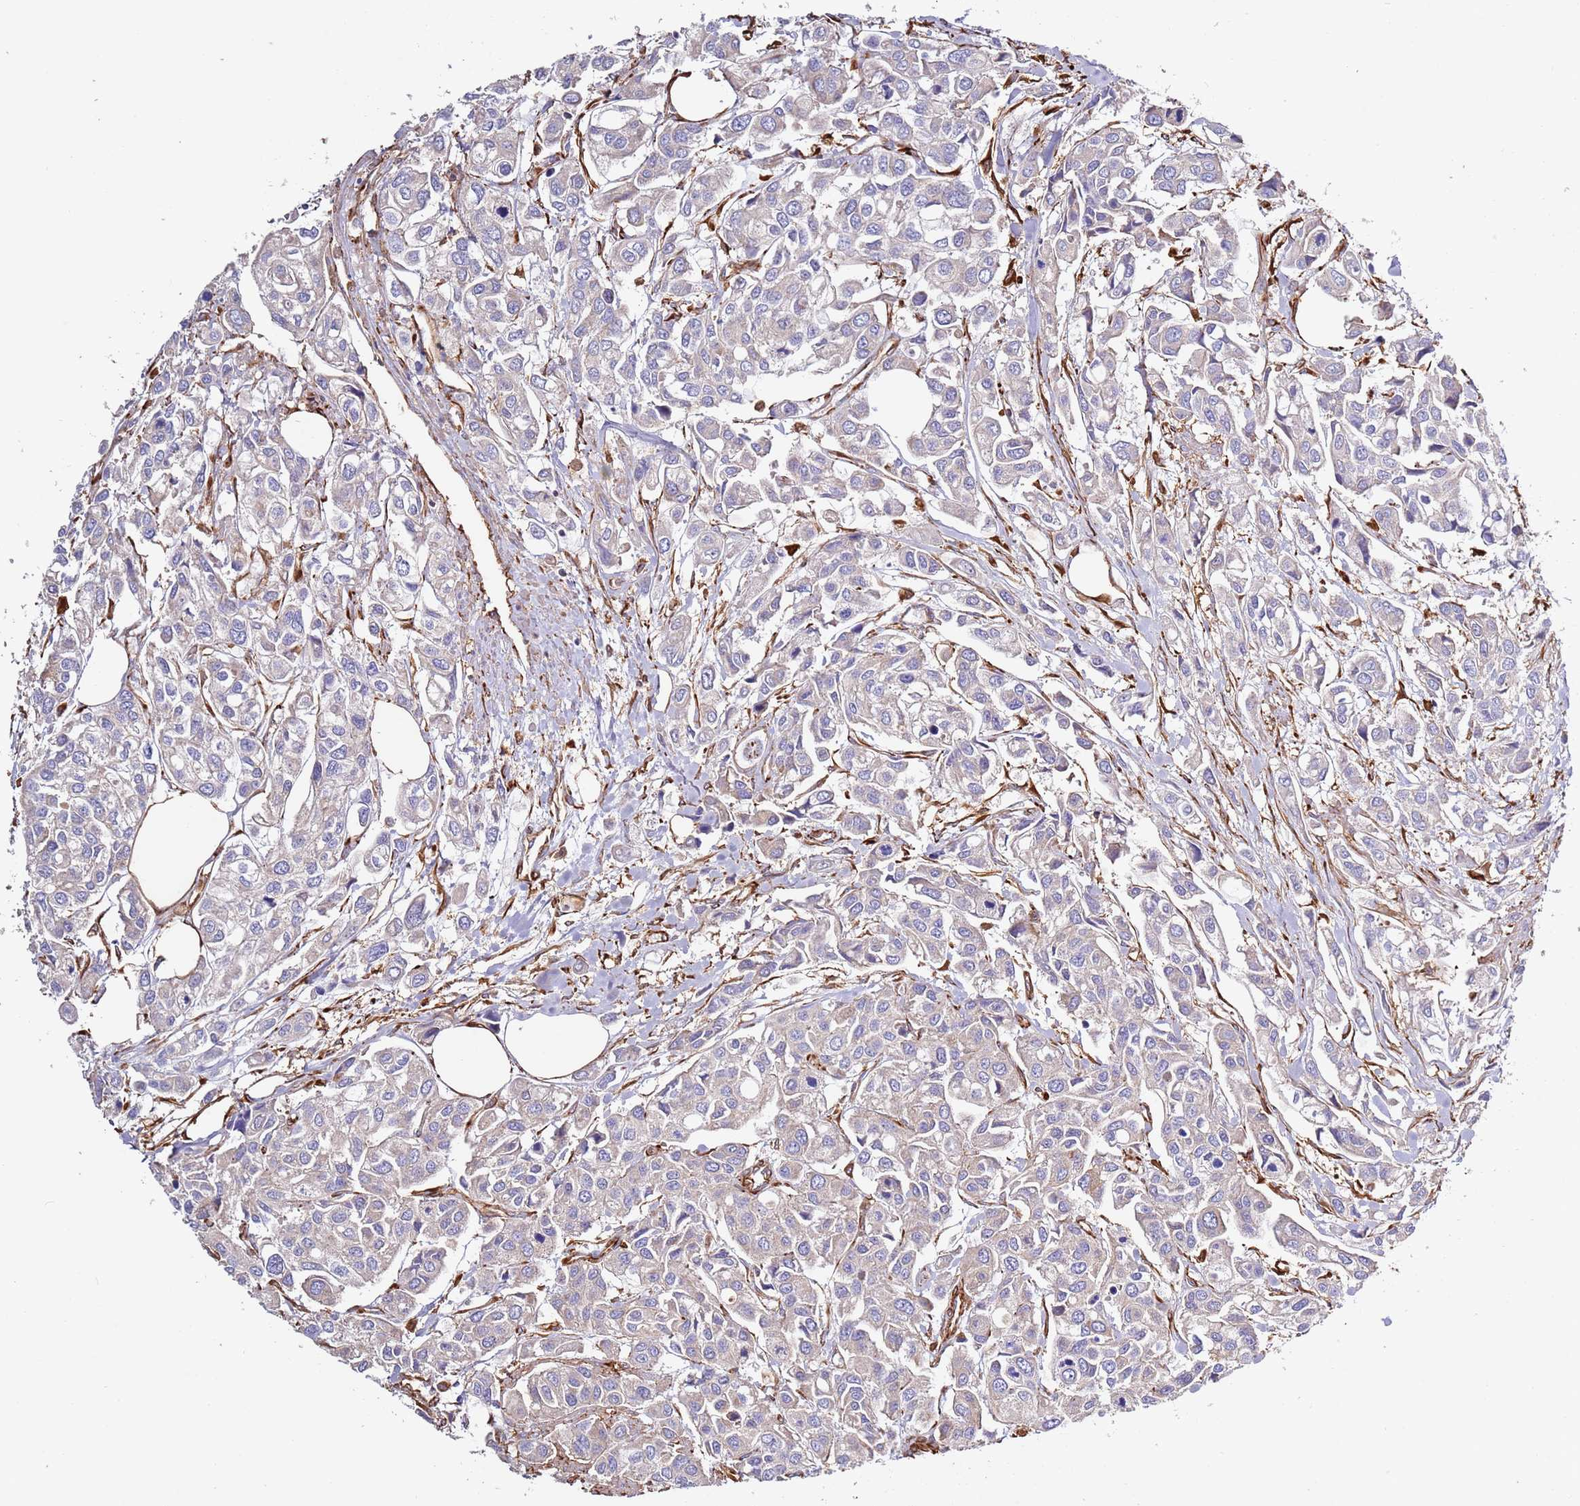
{"staining": {"intensity": "negative", "quantity": "none", "location": "none"}, "tissue": "urothelial cancer", "cell_type": "Tumor cells", "image_type": "cancer", "snomed": [{"axis": "morphology", "description": "Urothelial carcinoma, High grade"}, {"axis": "topography", "description": "Urinary bladder"}], "caption": "DAB immunohistochemical staining of human high-grade urothelial carcinoma shows no significant positivity in tumor cells.", "gene": "MRGPRE", "patient": {"sex": "male", "age": 67}}